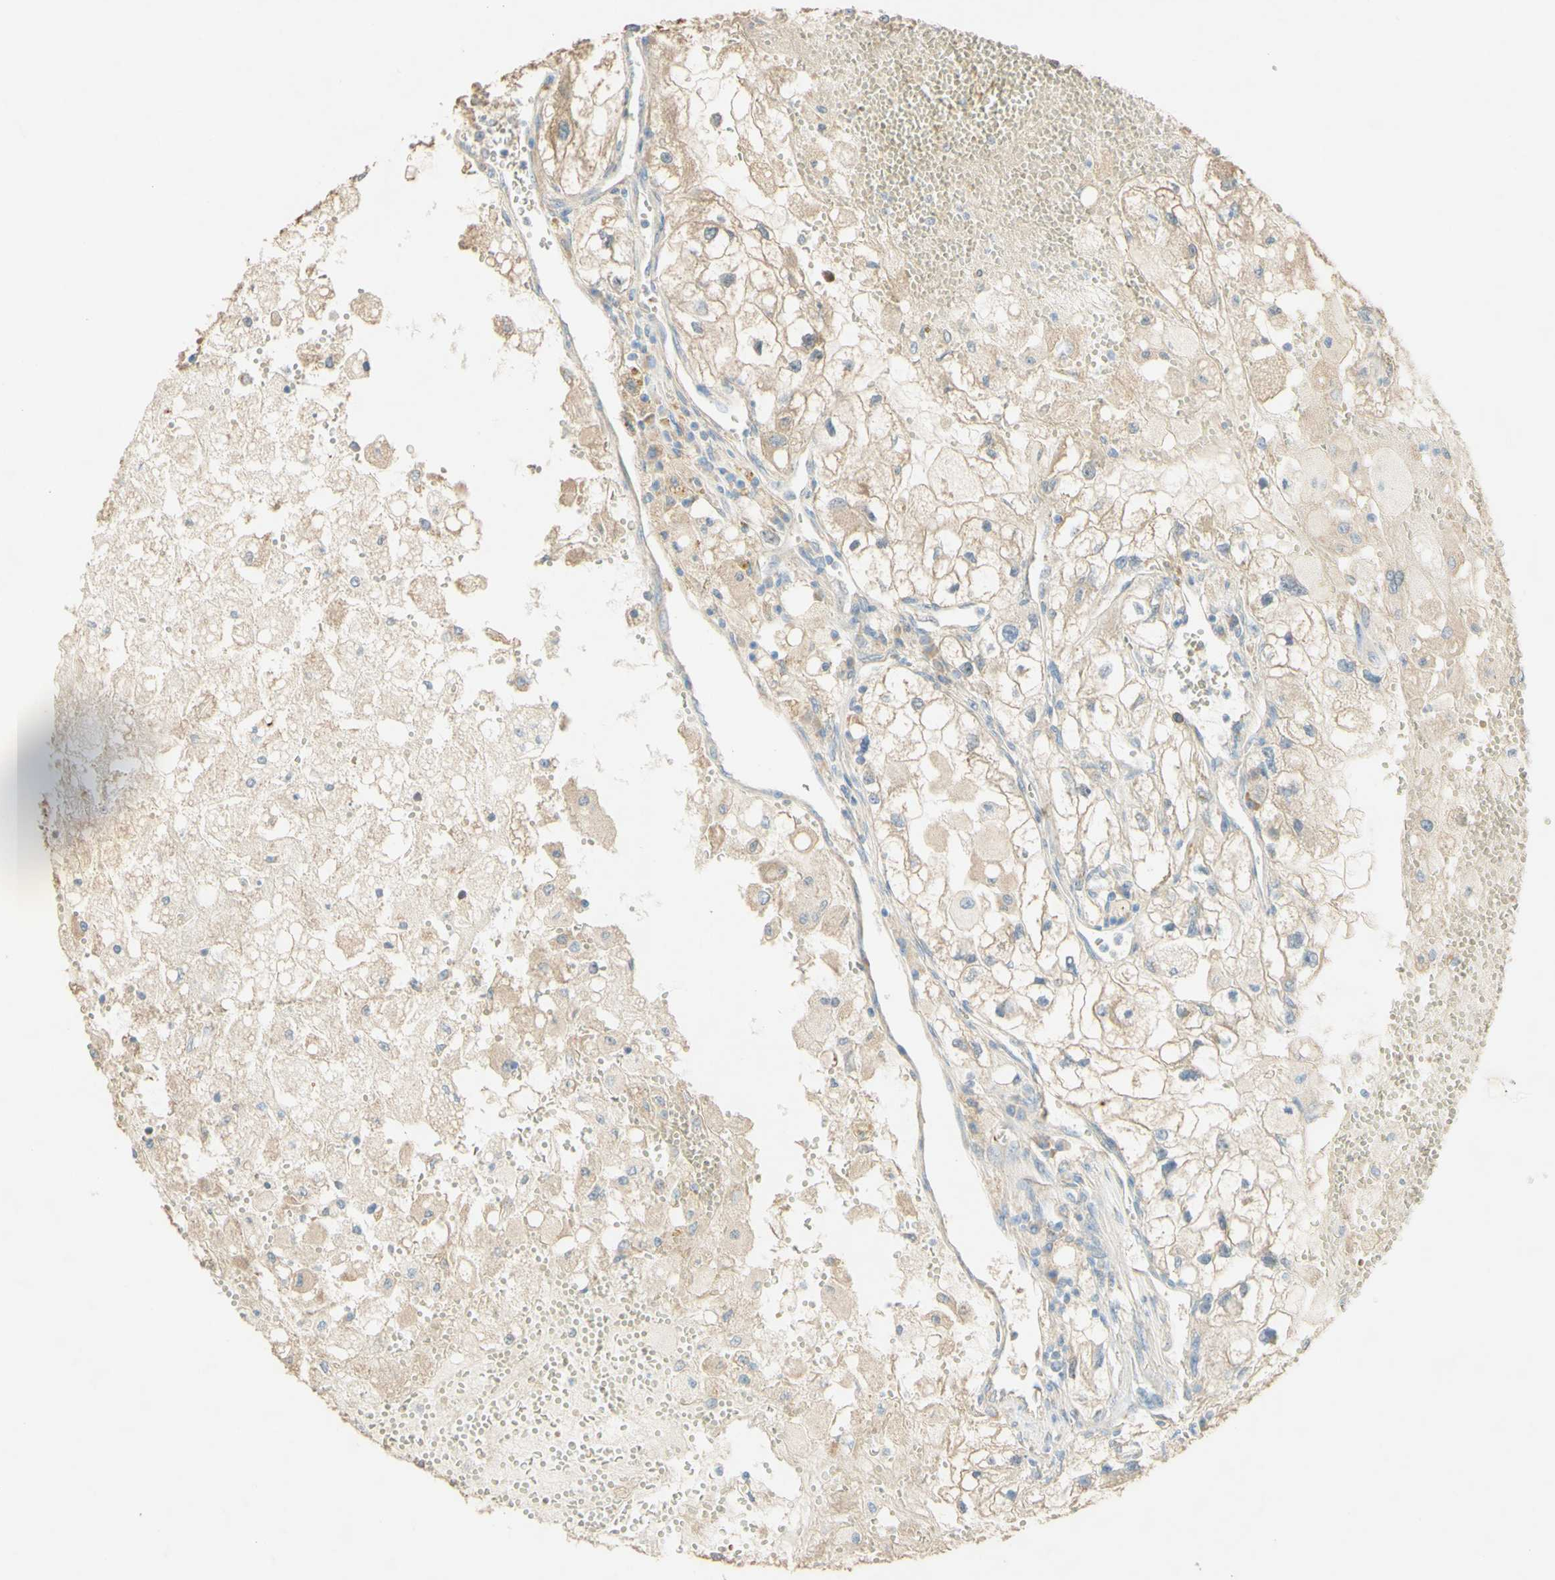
{"staining": {"intensity": "moderate", "quantity": ">75%", "location": "cytoplasmic/membranous"}, "tissue": "renal cancer", "cell_type": "Tumor cells", "image_type": "cancer", "snomed": [{"axis": "morphology", "description": "Adenocarcinoma, NOS"}, {"axis": "topography", "description": "Kidney"}], "caption": "Approximately >75% of tumor cells in renal cancer (adenocarcinoma) show moderate cytoplasmic/membranous protein expression as visualized by brown immunohistochemical staining.", "gene": "DKK3", "patient": {"sex": "female", "age": 70}}